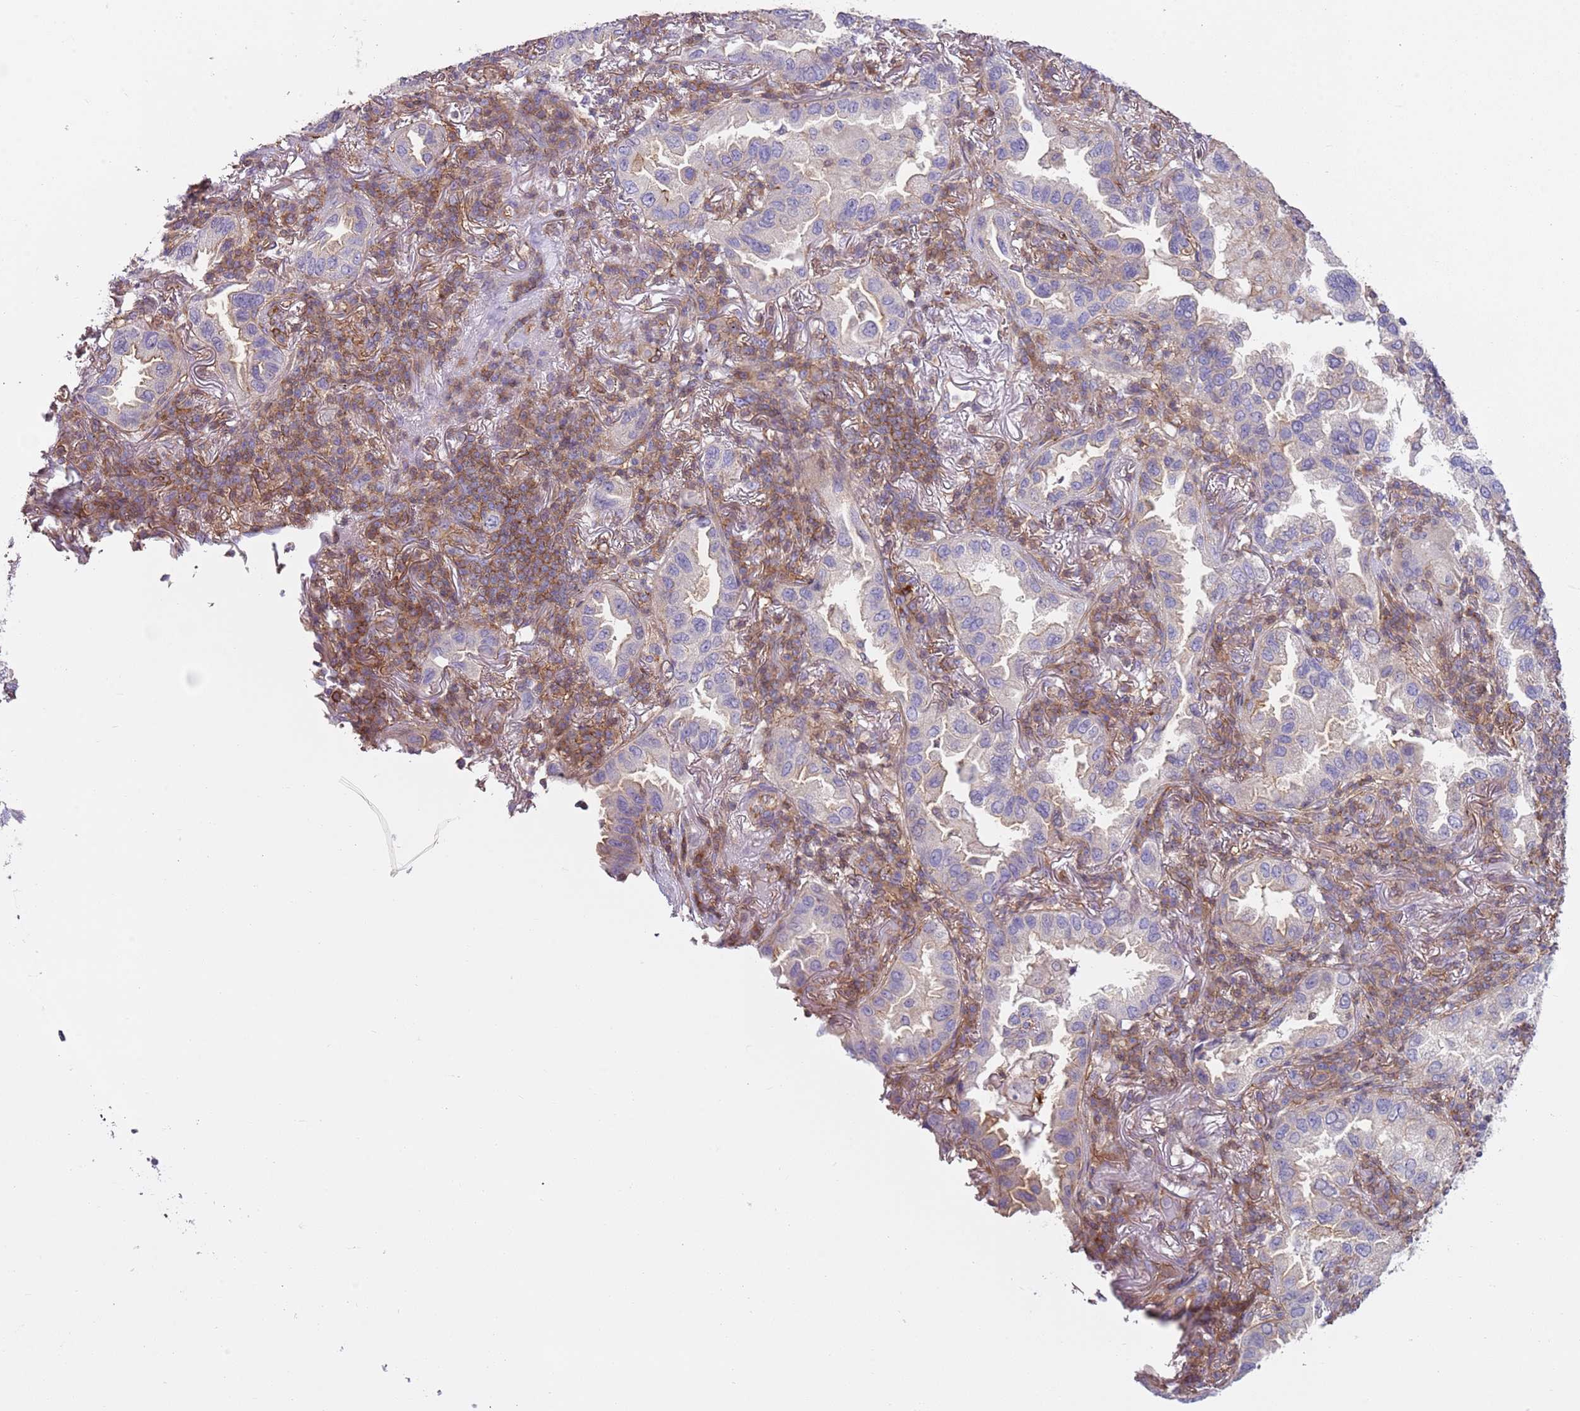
{"staining": {"intensity": "moderate", "quantity": "<25%", "location": "cytoplasmic/membranous"}, "tissue": "lung cancer", "cell_type": "Tumor cells", "image_type": "cancer", "snomed": [{"axis": "morphology", "description": "Adenocarcinoma, NOS"}, {"axis": "topography", "description": "Lung"}], "caption": "A micrograph of human adenocarcinoma (lung) stained for a protein exhibits moderate cytoplasmic/membranous brown staining in tumor cells. The staining is performed using DAB brown chromogen to label protein expression. The nuclei are counter-stained blue using hematoxylin.", "gene": "GNAI3", "patient": {"sex": "female", "age": 69}}